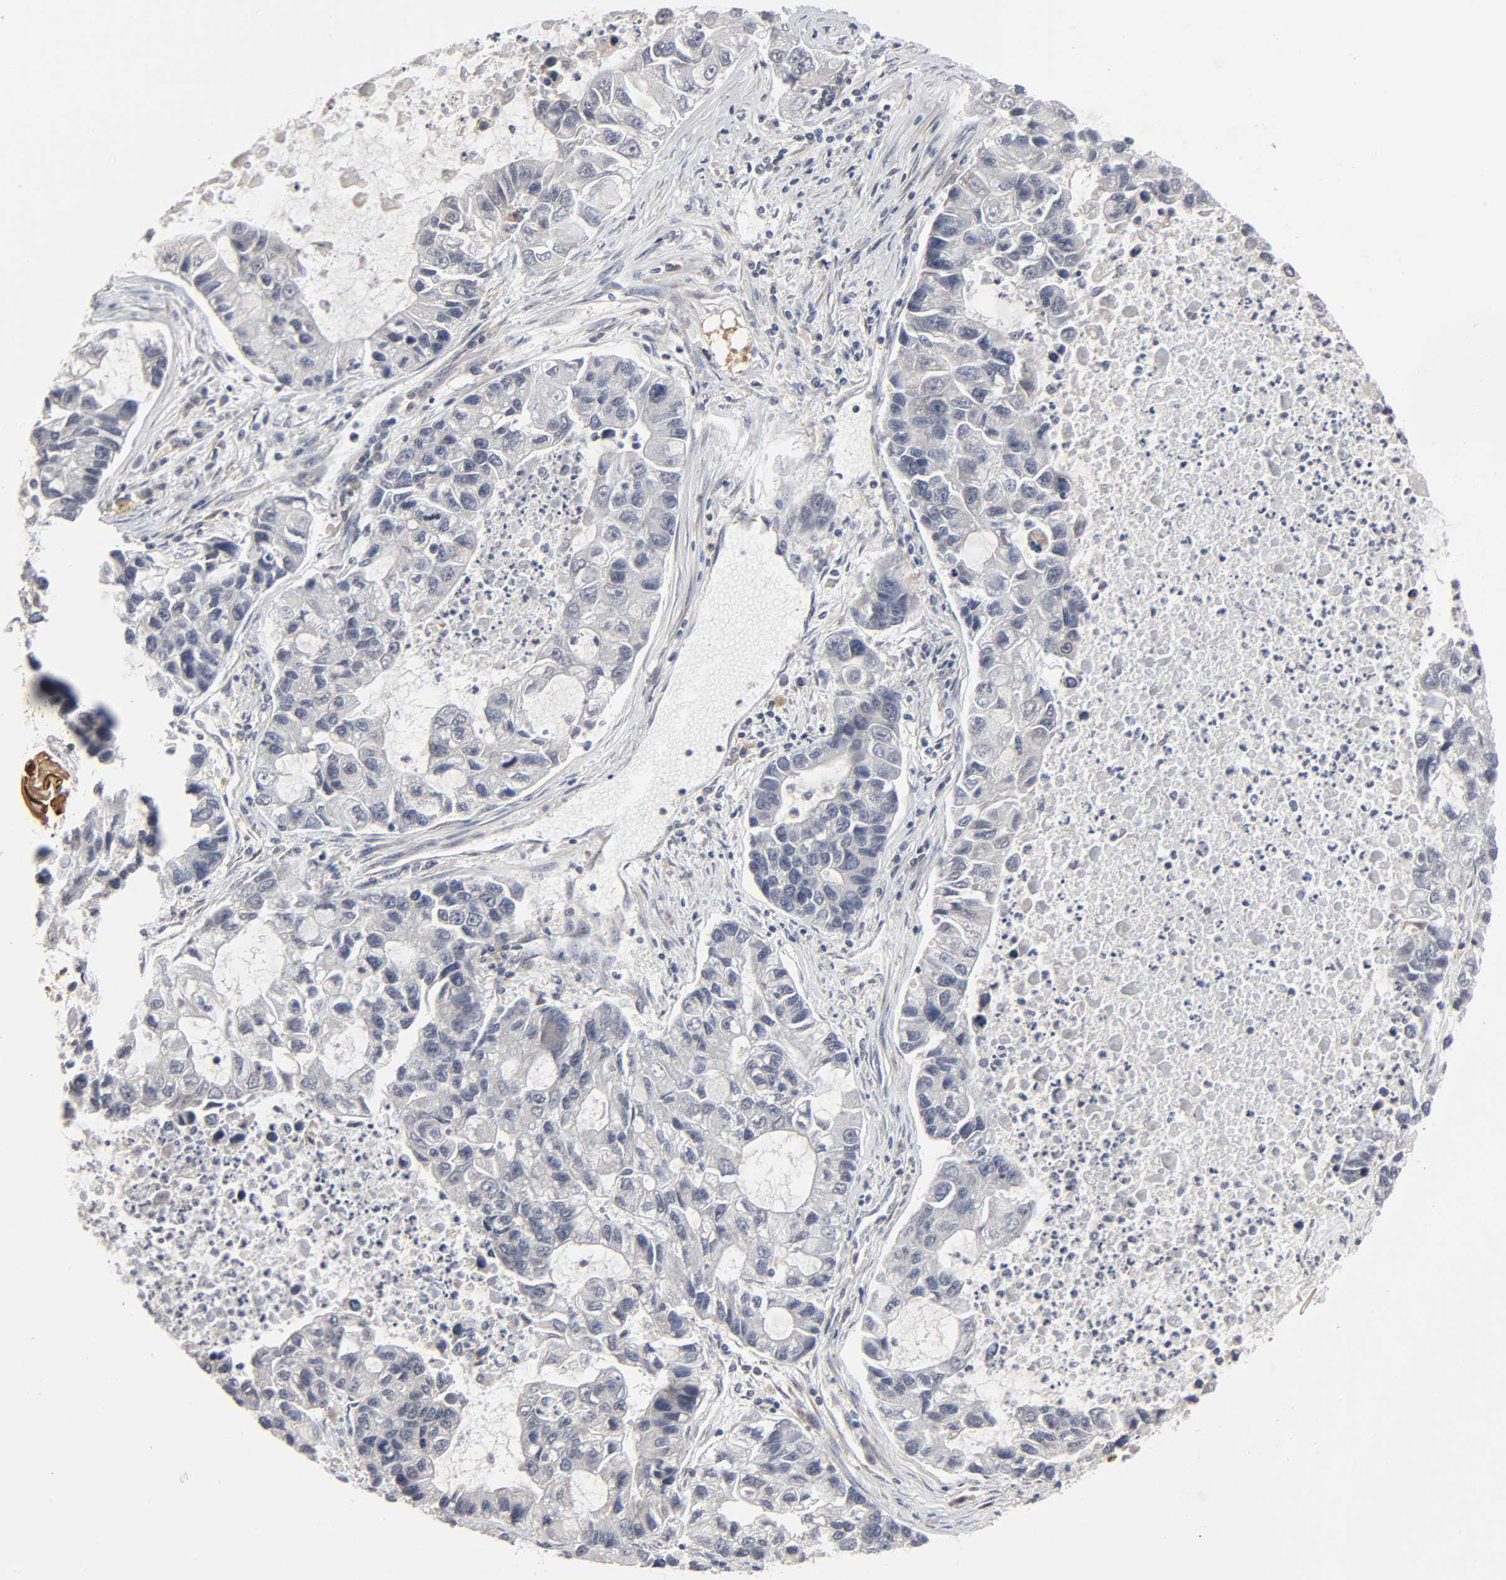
{"staining": {"intensity": "negative", "quantity": "none", "location": "none"}, "tissue": "lung cancer", "cell_type": "Tumor cells", "image_type": "cancer", "snomed": [{"axis": "morphology", "description": "Adenocarcinoma, NOS"}, {"axis": "topography", "description": "Lung"}], "caption": "Immunohistochemical staining of human lung cancer (adenocarcinoma) shows no significant staining in tumor cells. (DAB immunohistochemistry with hematoxylin counter stain).", "gene": "AUH", "patient": {"sex": "female", "age": 51}}